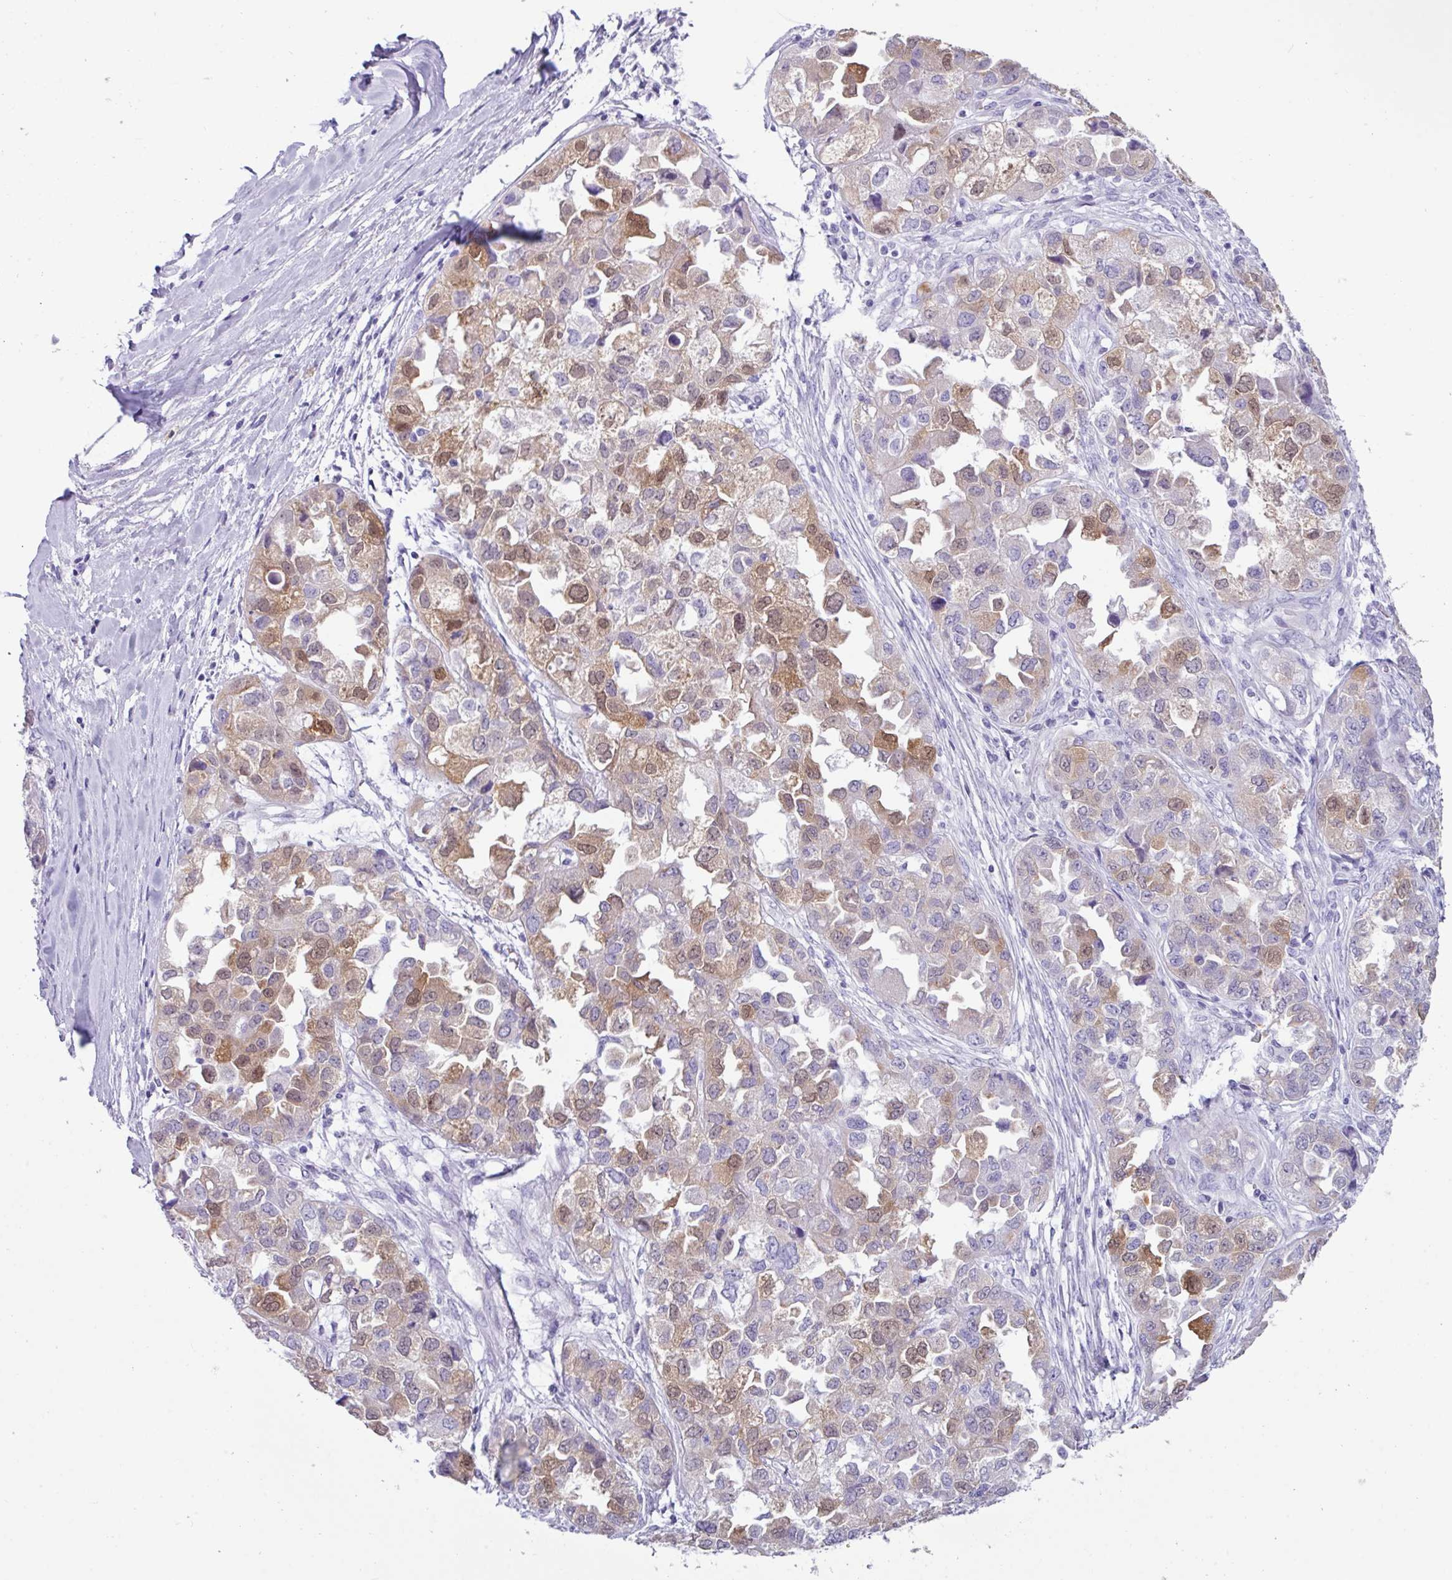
{"staining": {"intensity": "moderate", "quantity": "25%-75%", "location": "cytoplasmic/membranous,nuclear"}, "tissue": "ovarian cancer", "cell_type": "Tumor cells", "image_type": "cancer", "snomed": [{"axis": "morphology", "description": "Cystadenocarcinoma, serous, NOS"}, {"axis": "topography", "description": "Ovary"}], "caption": "Protein analysis of serous cystadenocarcinoma (ovarian) tissue demonstrates moderate cytoplasmic/membranous and nuclear staining in about 25%-75% of tumor cells.", "gene": "NCCRP1", "patient": {"sex": "female", "age": 84}}